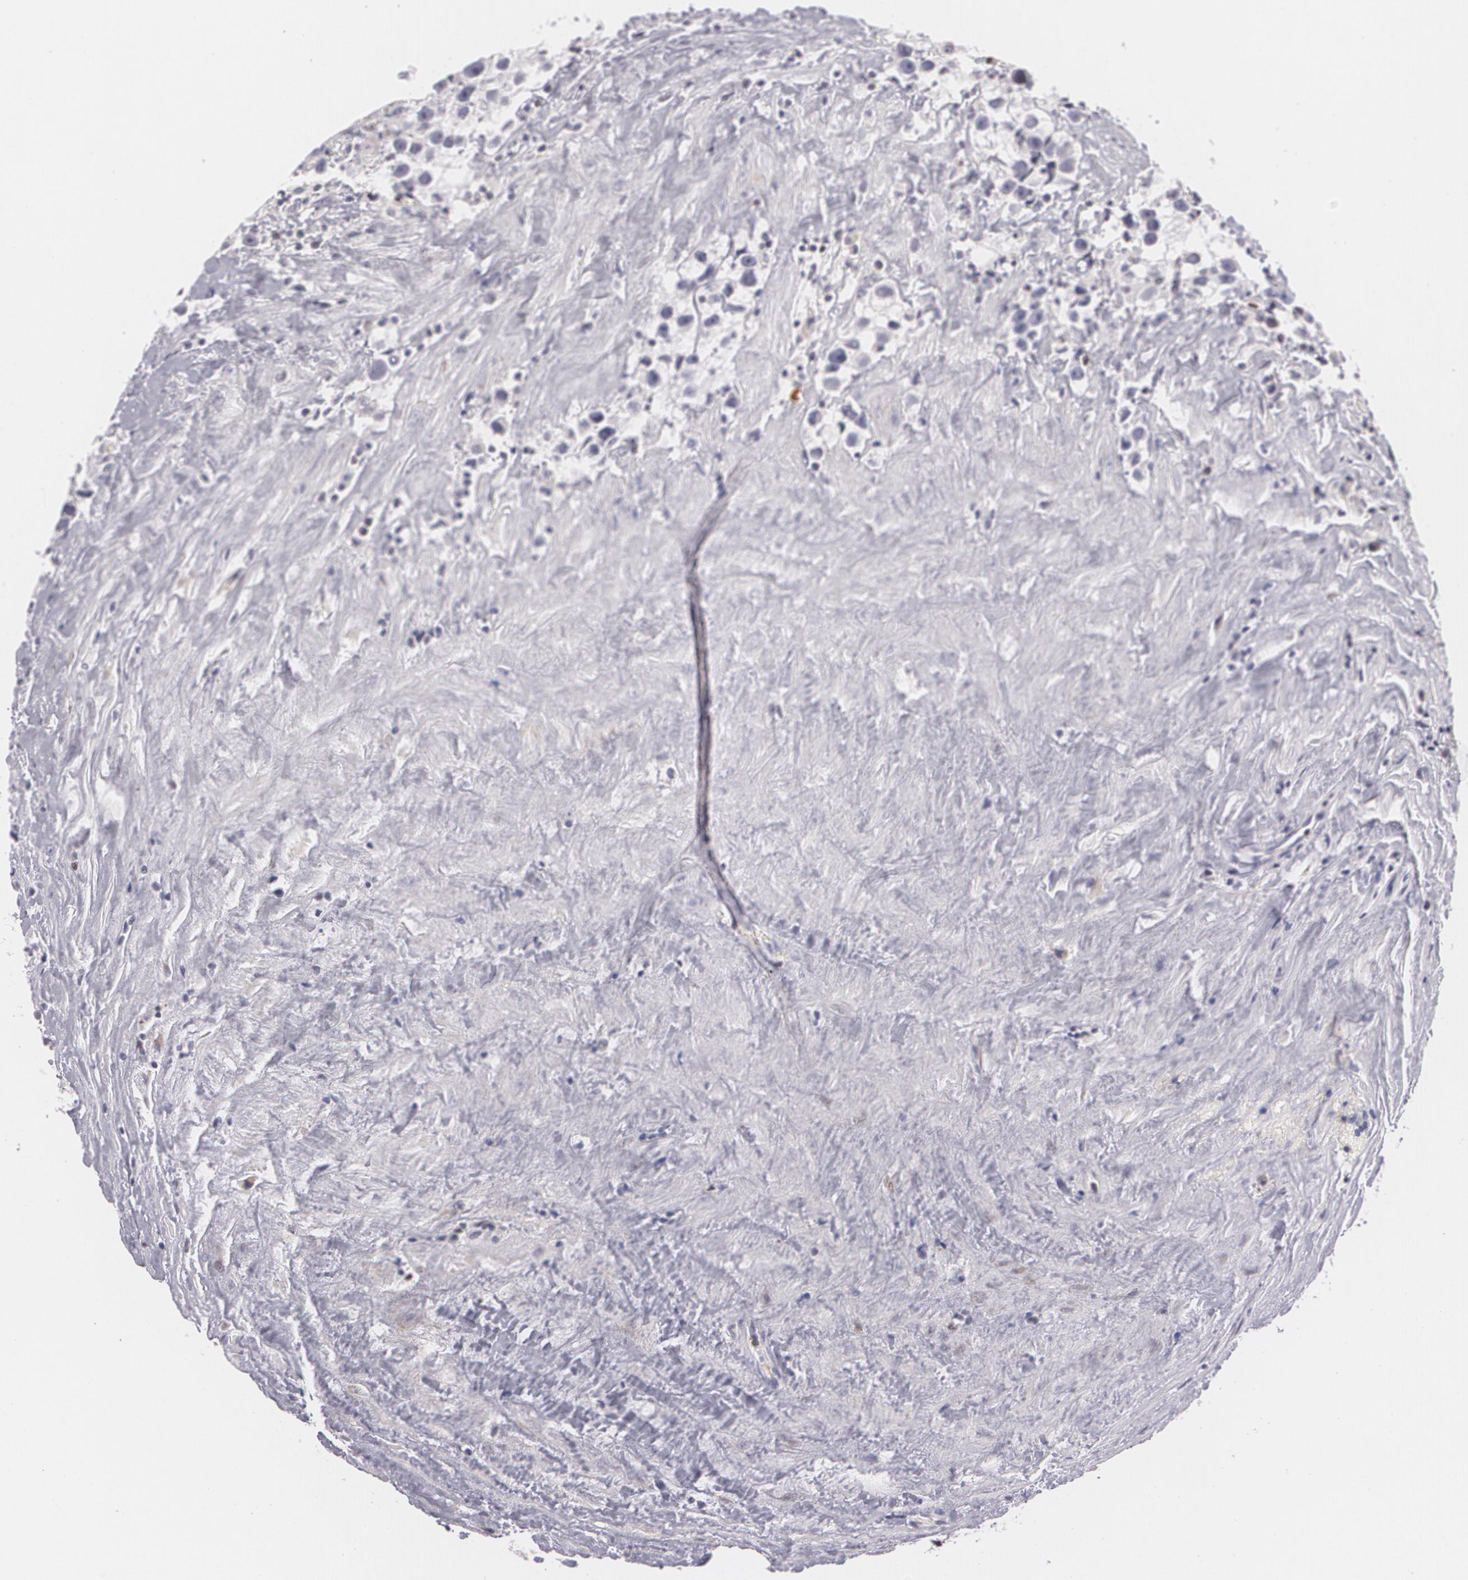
{"staining": {"intensity": "negative", "quantity": "none", "location": "none"}, "tissue": "testis cancer", "cell_type": "Tumor cells", "image_type": "cancer", "snomed": [{"axis": "morphology", "description": "Seminoma, NOS"}, {"axis": "topography", "description": "Testis"}], "caption": "Testis cancer stained for a protein using IHC shows no staining tumor cells.", "gene": "ZBTB16", "patient": {"sex": "male", "age": 43}}